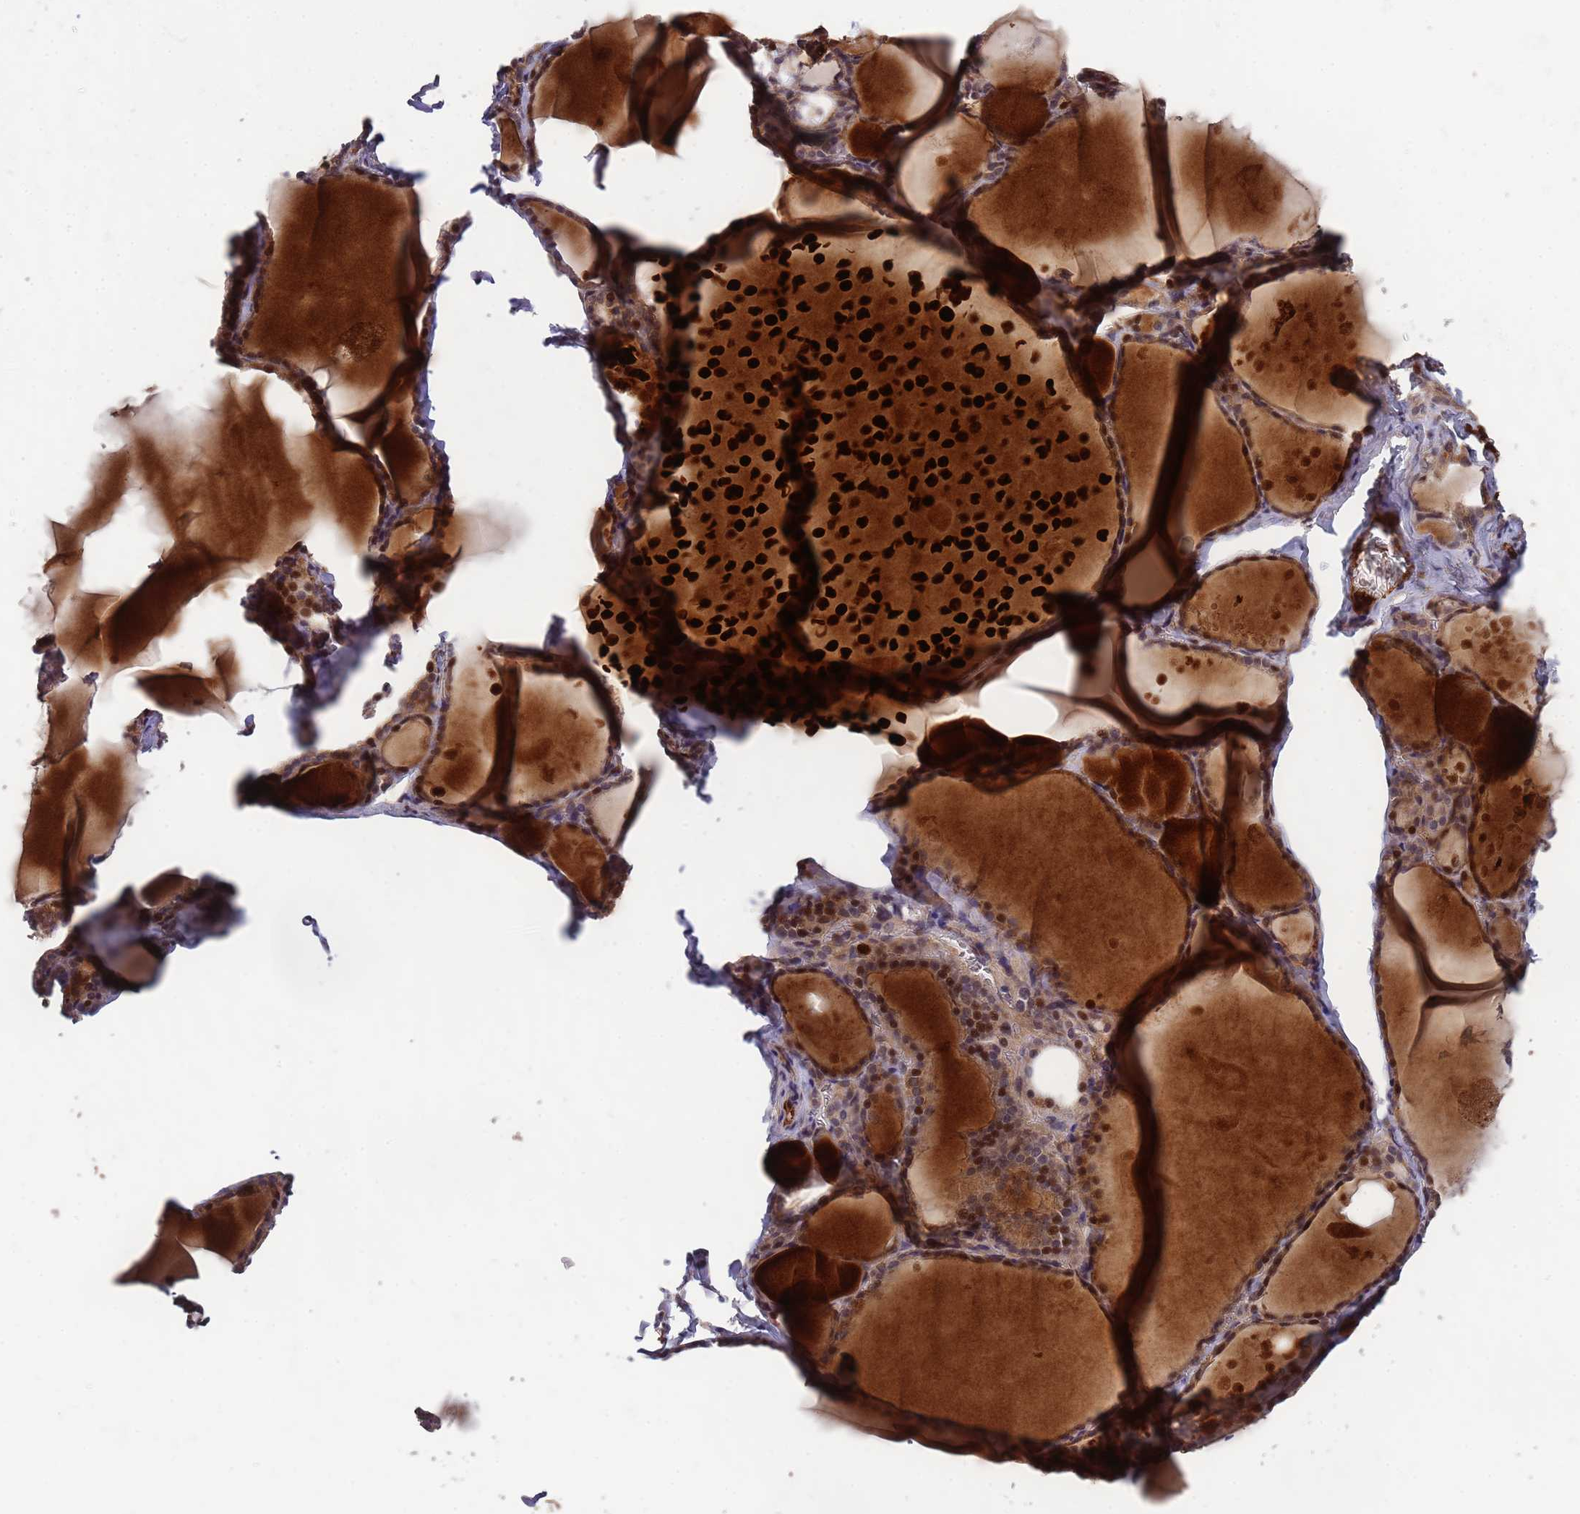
{"staining": {"intensity": "moderate", "quantity": "25%-75%", "location": "cytoplasmic/membranous,nuclear"}, "tissue": "thyroid gland", "cell_type": "Glandular cells", "image_type": "normal", "snomed": [{"axis": "morphology", "description": "Normal tissue, NOS"}, {"axis": "topography", "description": "Thyroid gland"}], "caption": "Protein expression analysis of benign thyroid gland displays moderate cytoplasmic/membranous,nuclear expression in about 25%-75% of glandular cells. (brown staining indicates protein expression, while blue staining denotes nuclei).", "gene": "CCDC184", "patient": {"sex": "male", "age": 56}}